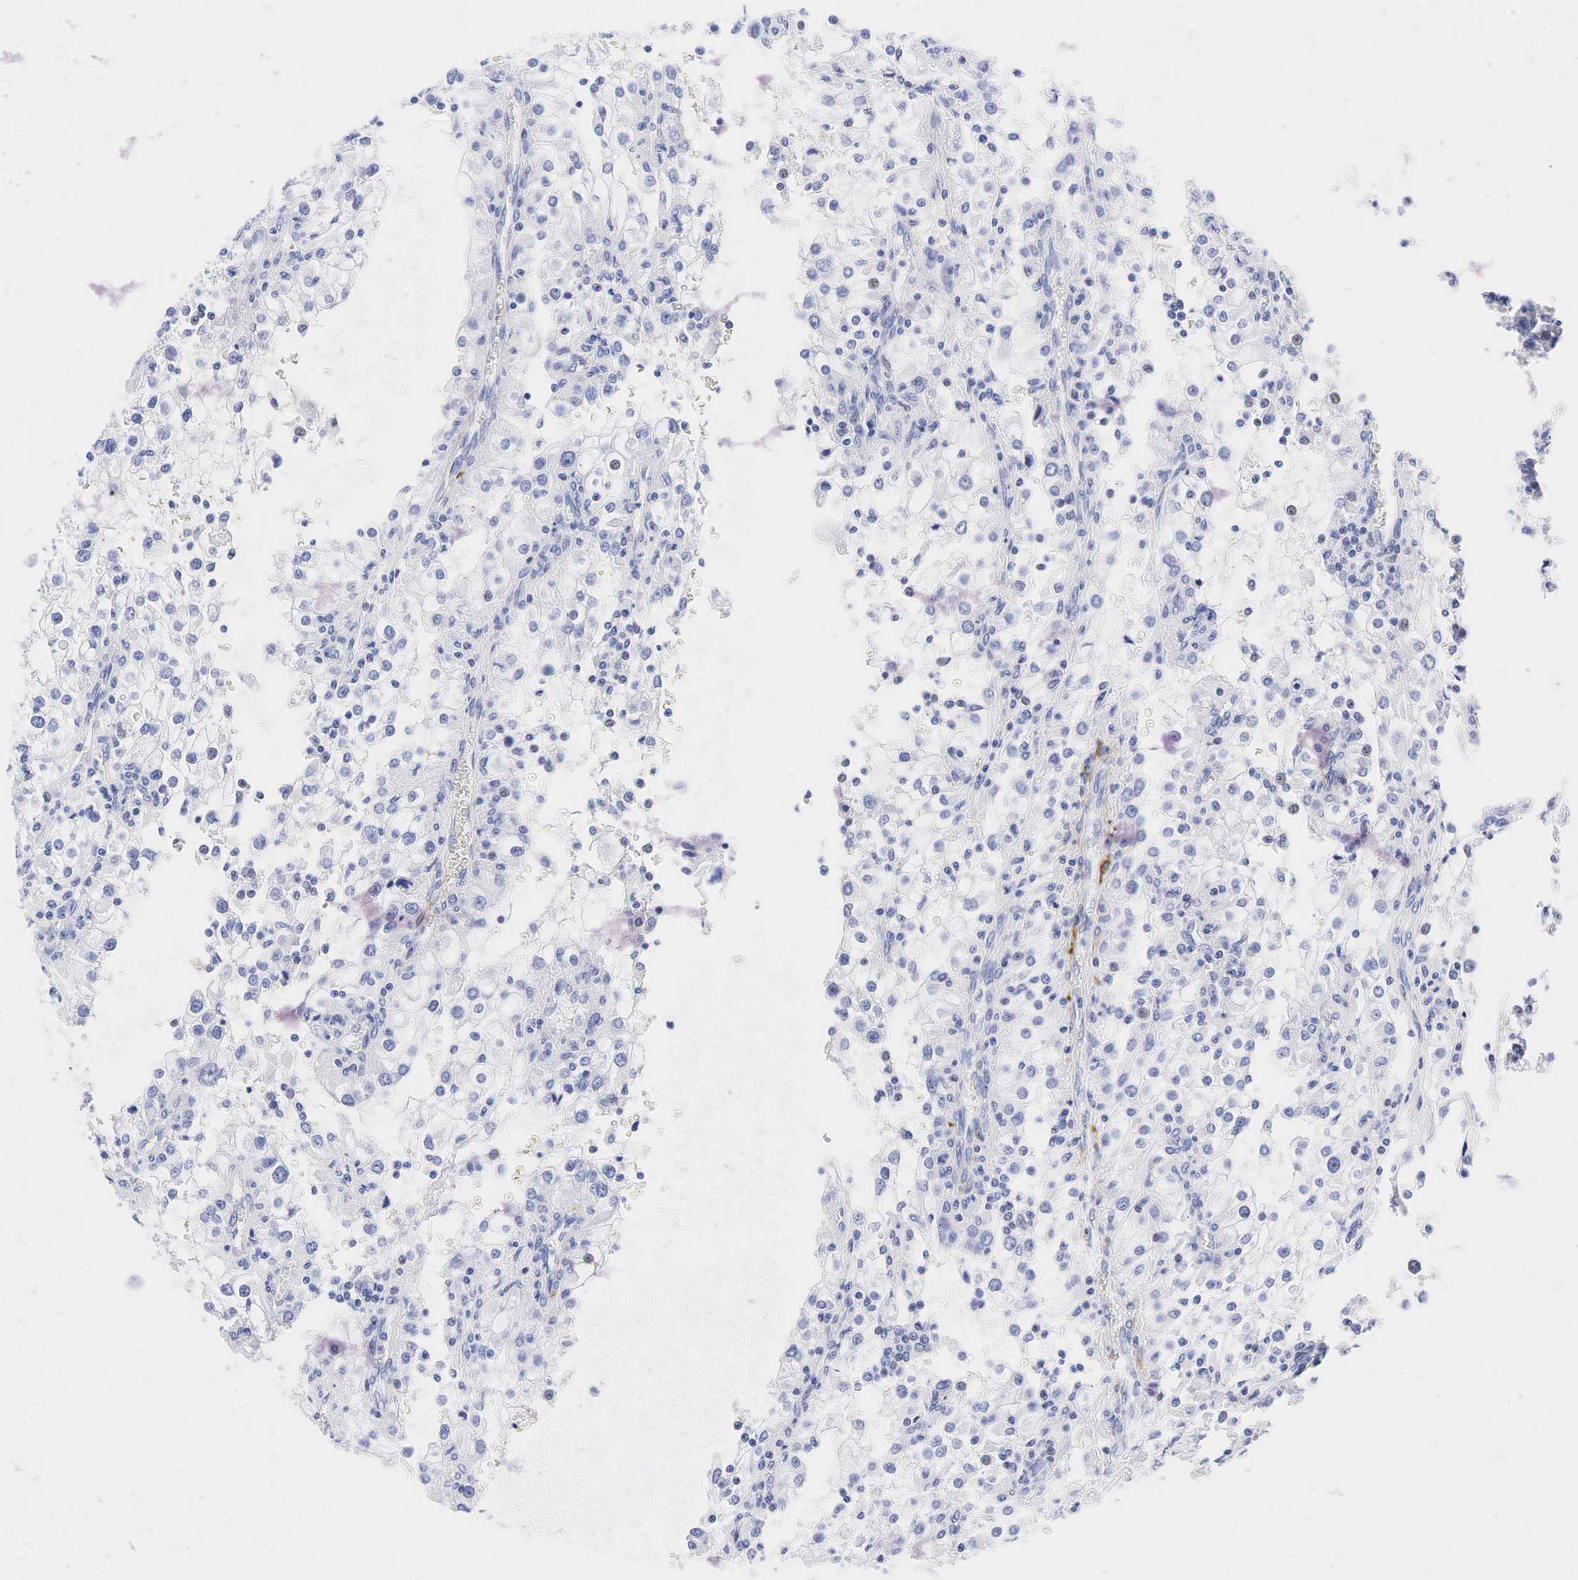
{"staining": {"intensity": "negative", "quantity": "none", "location": "none"}, "tissue": "renal cancer", "cell_type": "Tumor cells", "image_type": "cancer", "snomed": [{"axis": "morphology", "description": "Adenocarcinoma, NOS"}, {"axis": "topography", "description": "Kidney"}], "caption": "The micrograph shows no staining of tumor cells in renal cancer.", "gene": "CALD1", "patient": {"sex": "female", "age": 52}}